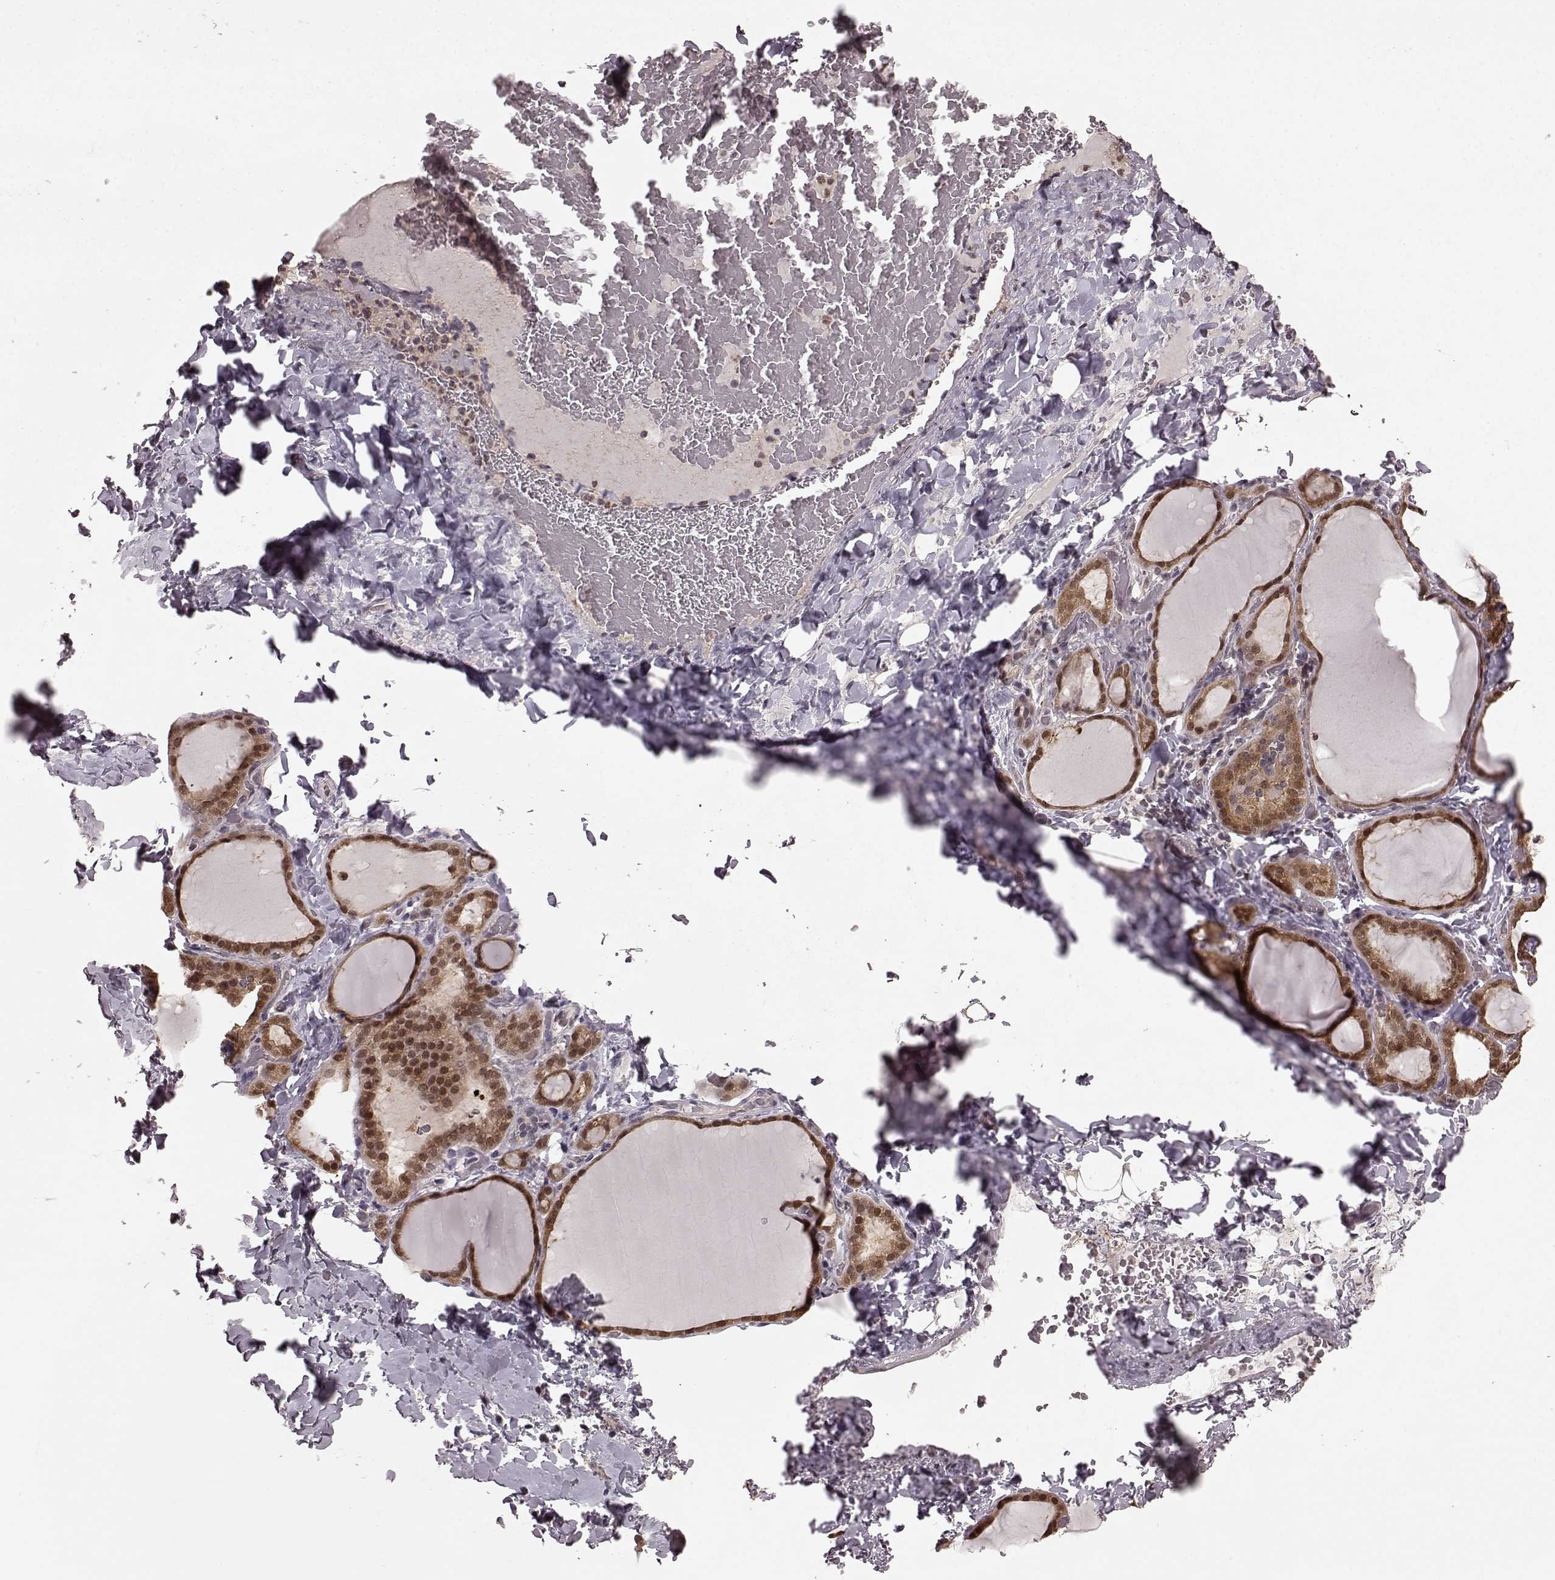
{"staining": {"intensity": "moderate", "quantity": ">75%", "location": "cytoplasmic/membranous,nuclear"}, "tissue": "thyroid gland", "cell_type": "Glandular cells", "image_type": "normal", "snomed": [{"axis": "morphology", "description": "Normal tissue, NOS"}, {"axis": "topography", "description": "Thyroid gland"}], "caption": "Normal thyroid gland displays moderate cytoplasmic/membranous,nuclear expression in approximately >75% of glandular cells.", "gene": "GSS", "patient": {"sex": "female", "age": 22}}